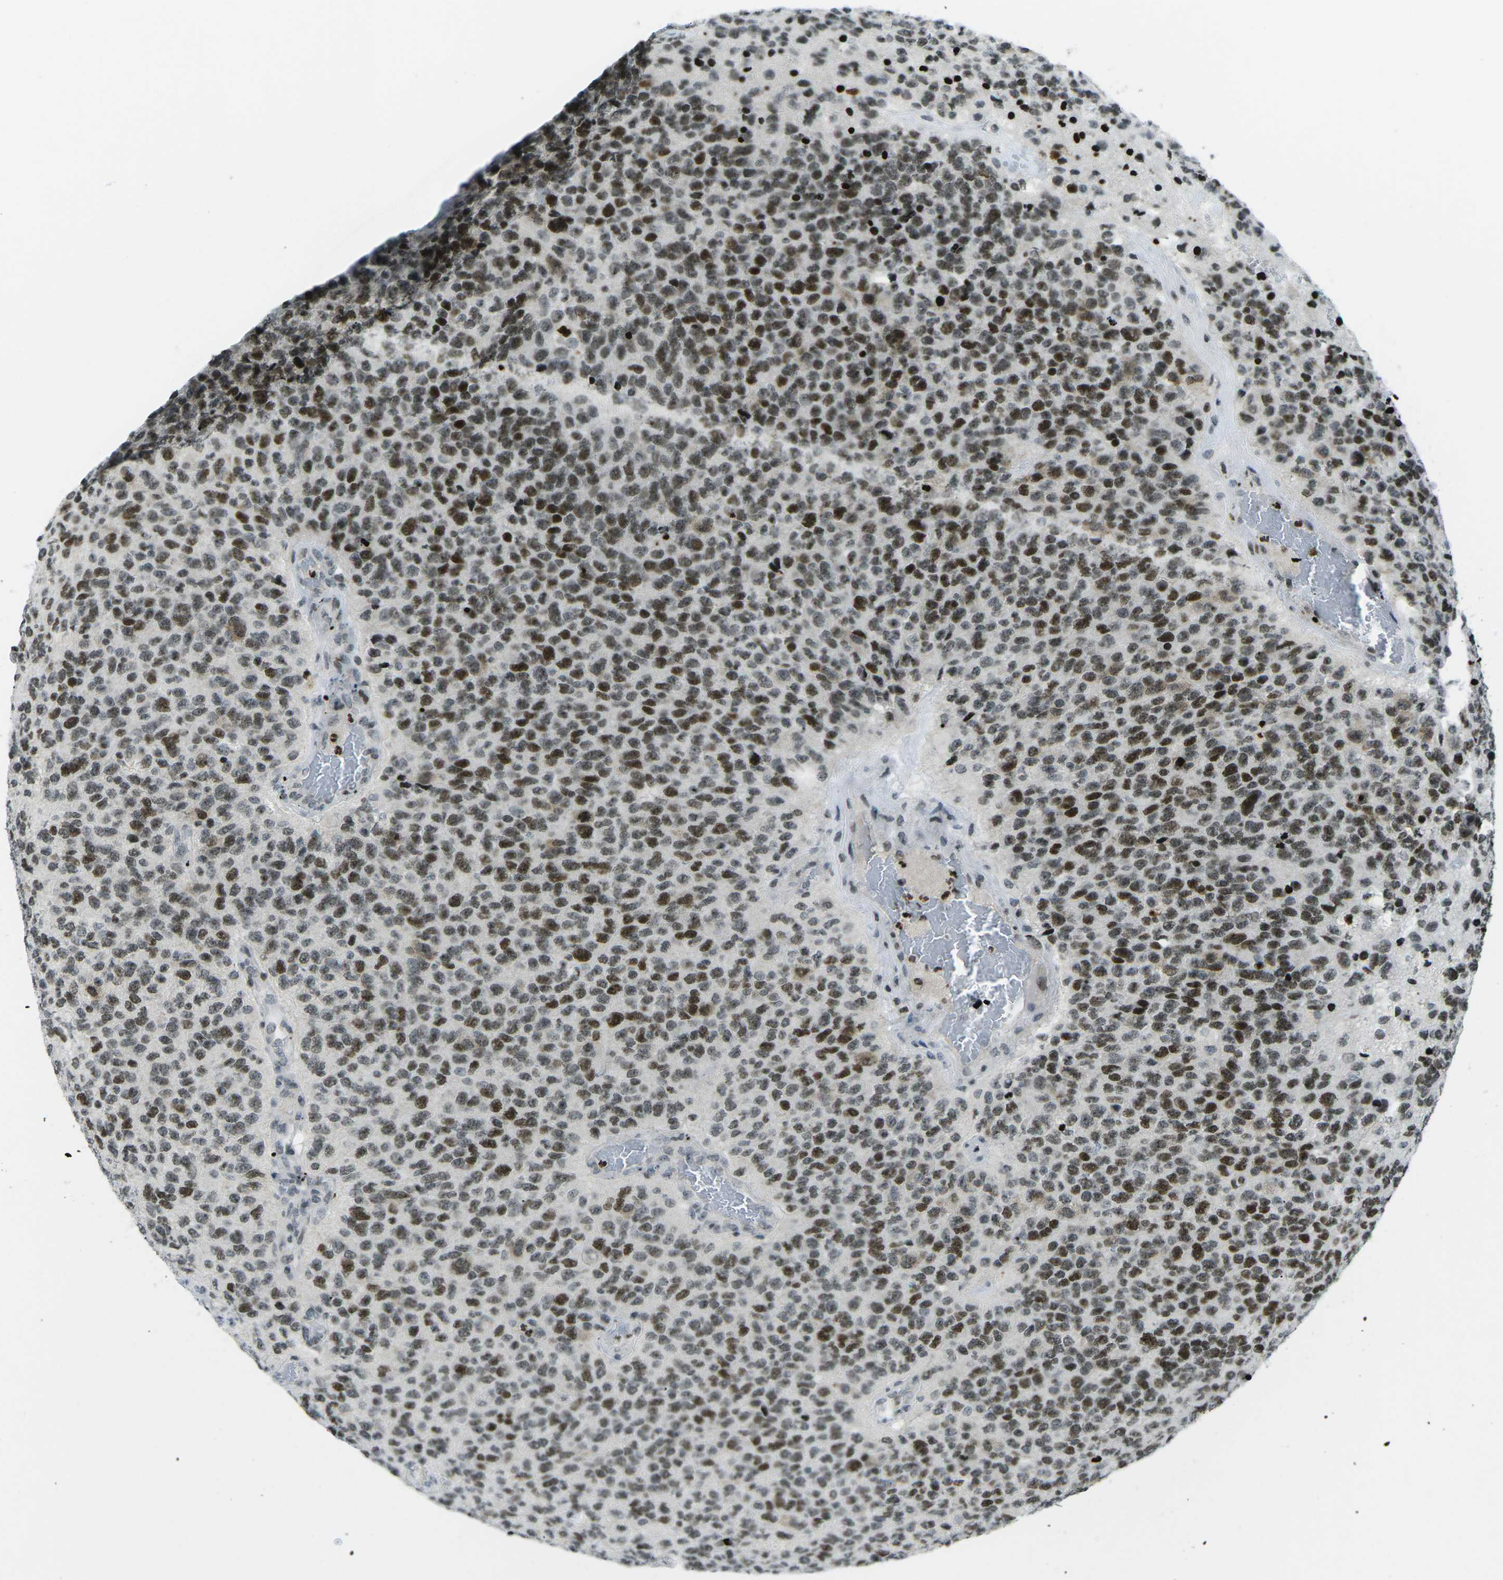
{"staining": {"intensity": "moderate", "quantity": ">75%", "location": "nuclear"}, "tissue": "glioma", "cell_type": "Tumor cells", "image_type": "cancer", "snomed": [{"axis": "morphology", "description": "Glioma, malignant, High grade"}, {"axis": "topography", "description": "pancreas cauda"}], "caption": "Moderate nuclear protein staining is appreciated in approximately >75% of tumor cells in glioma.", "gene": "EME1", "patient": {"sex": "male", "age": 60}}